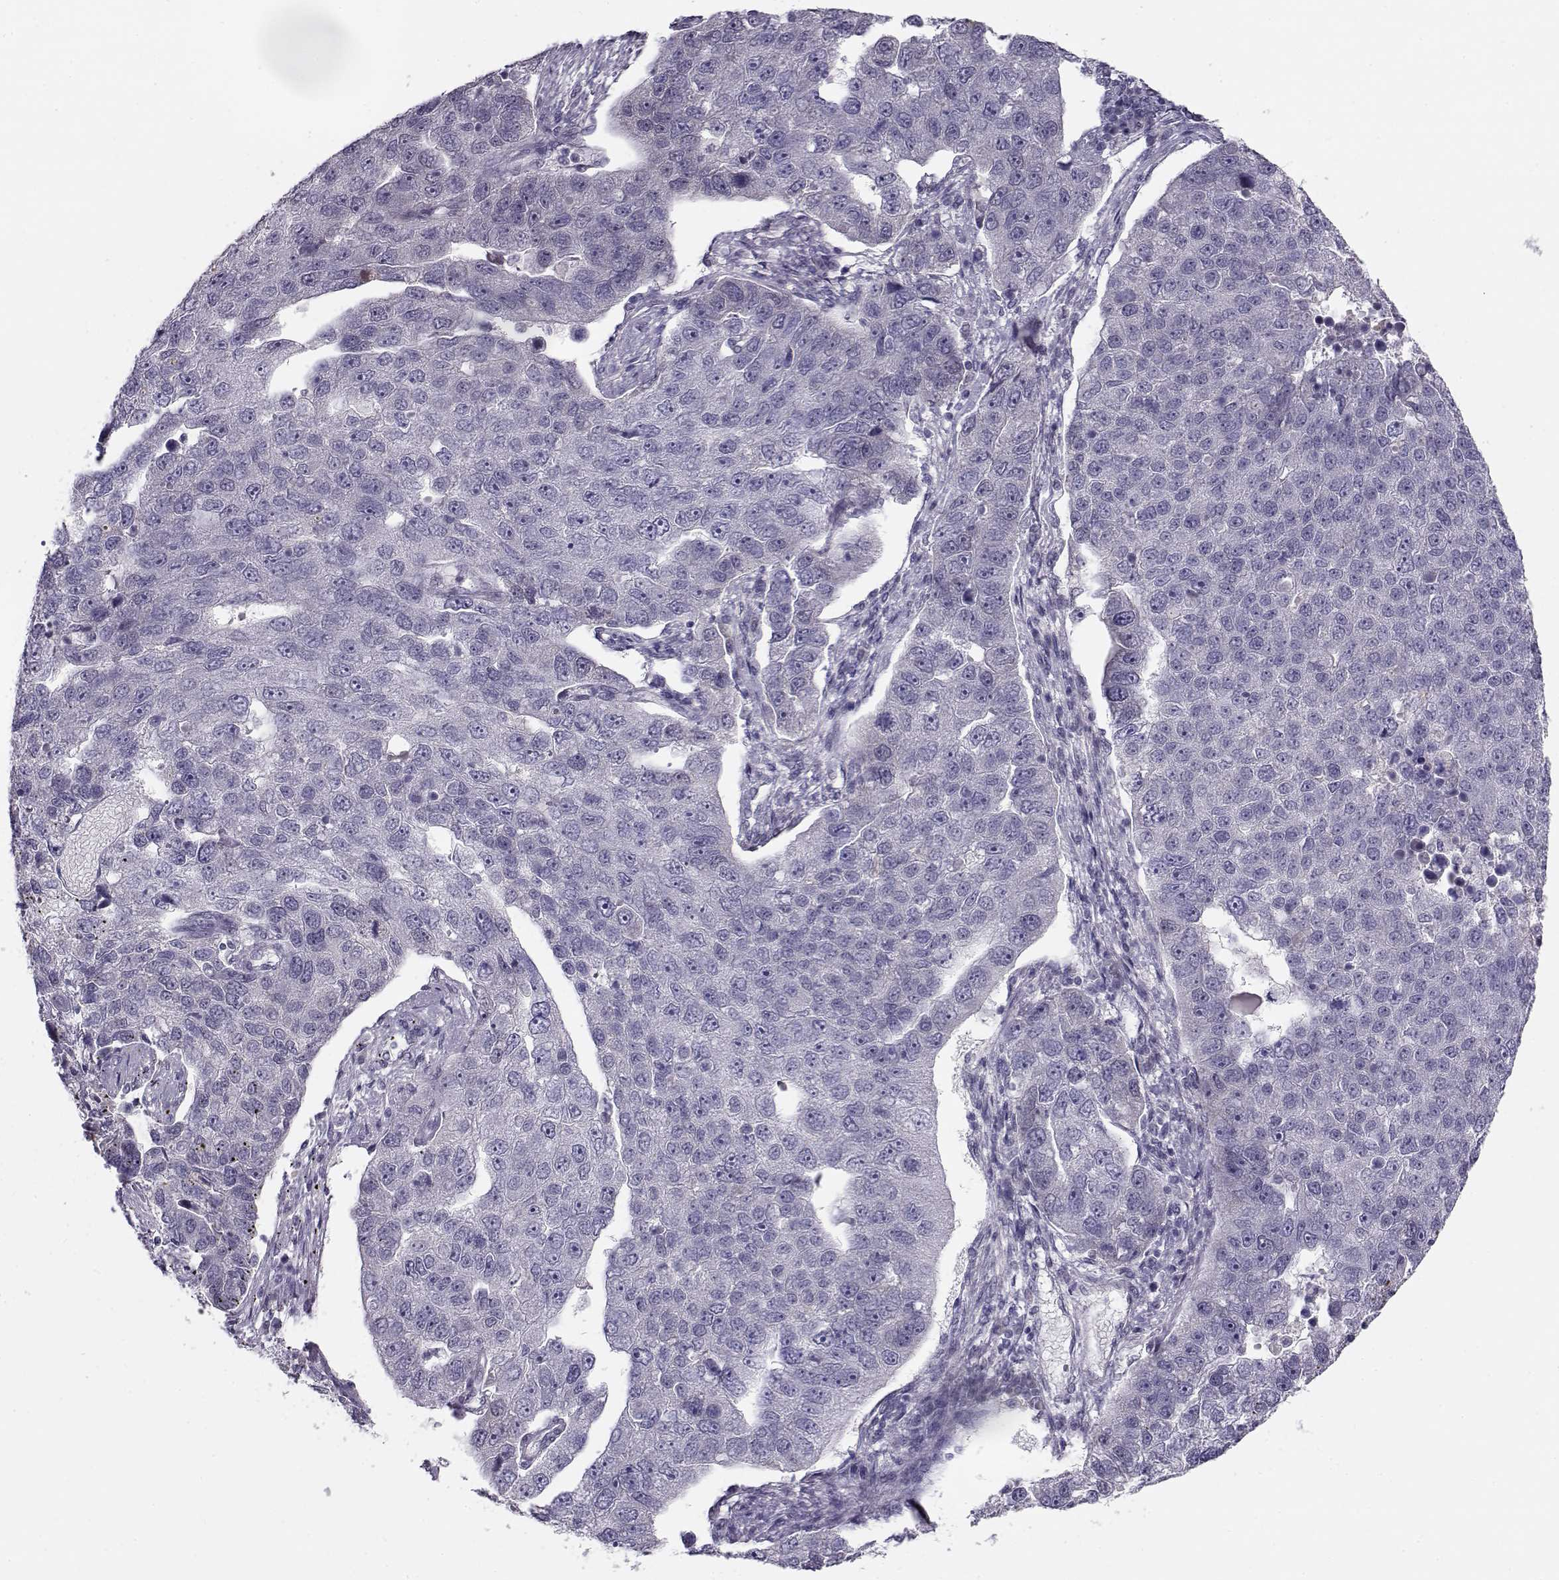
{"staining": {"intensity": "negative", "quantity": "none", "location": "none"}, "tissue": "pancreatic cancer", "cell_type": "Tumor cells", "image_type": "cancer", "snomed": [{"axis": "morphology", "description": "Adenocarcinoma, NOS"}, {"axis": "topography", "description": "Pancreas"}], "caption": "Tumor cells are negative for protein expression in human pancreatic cancer (adenocarcinoma).", "gene": "C16orf86", "patient": {"sex": "female", "age": 61}}